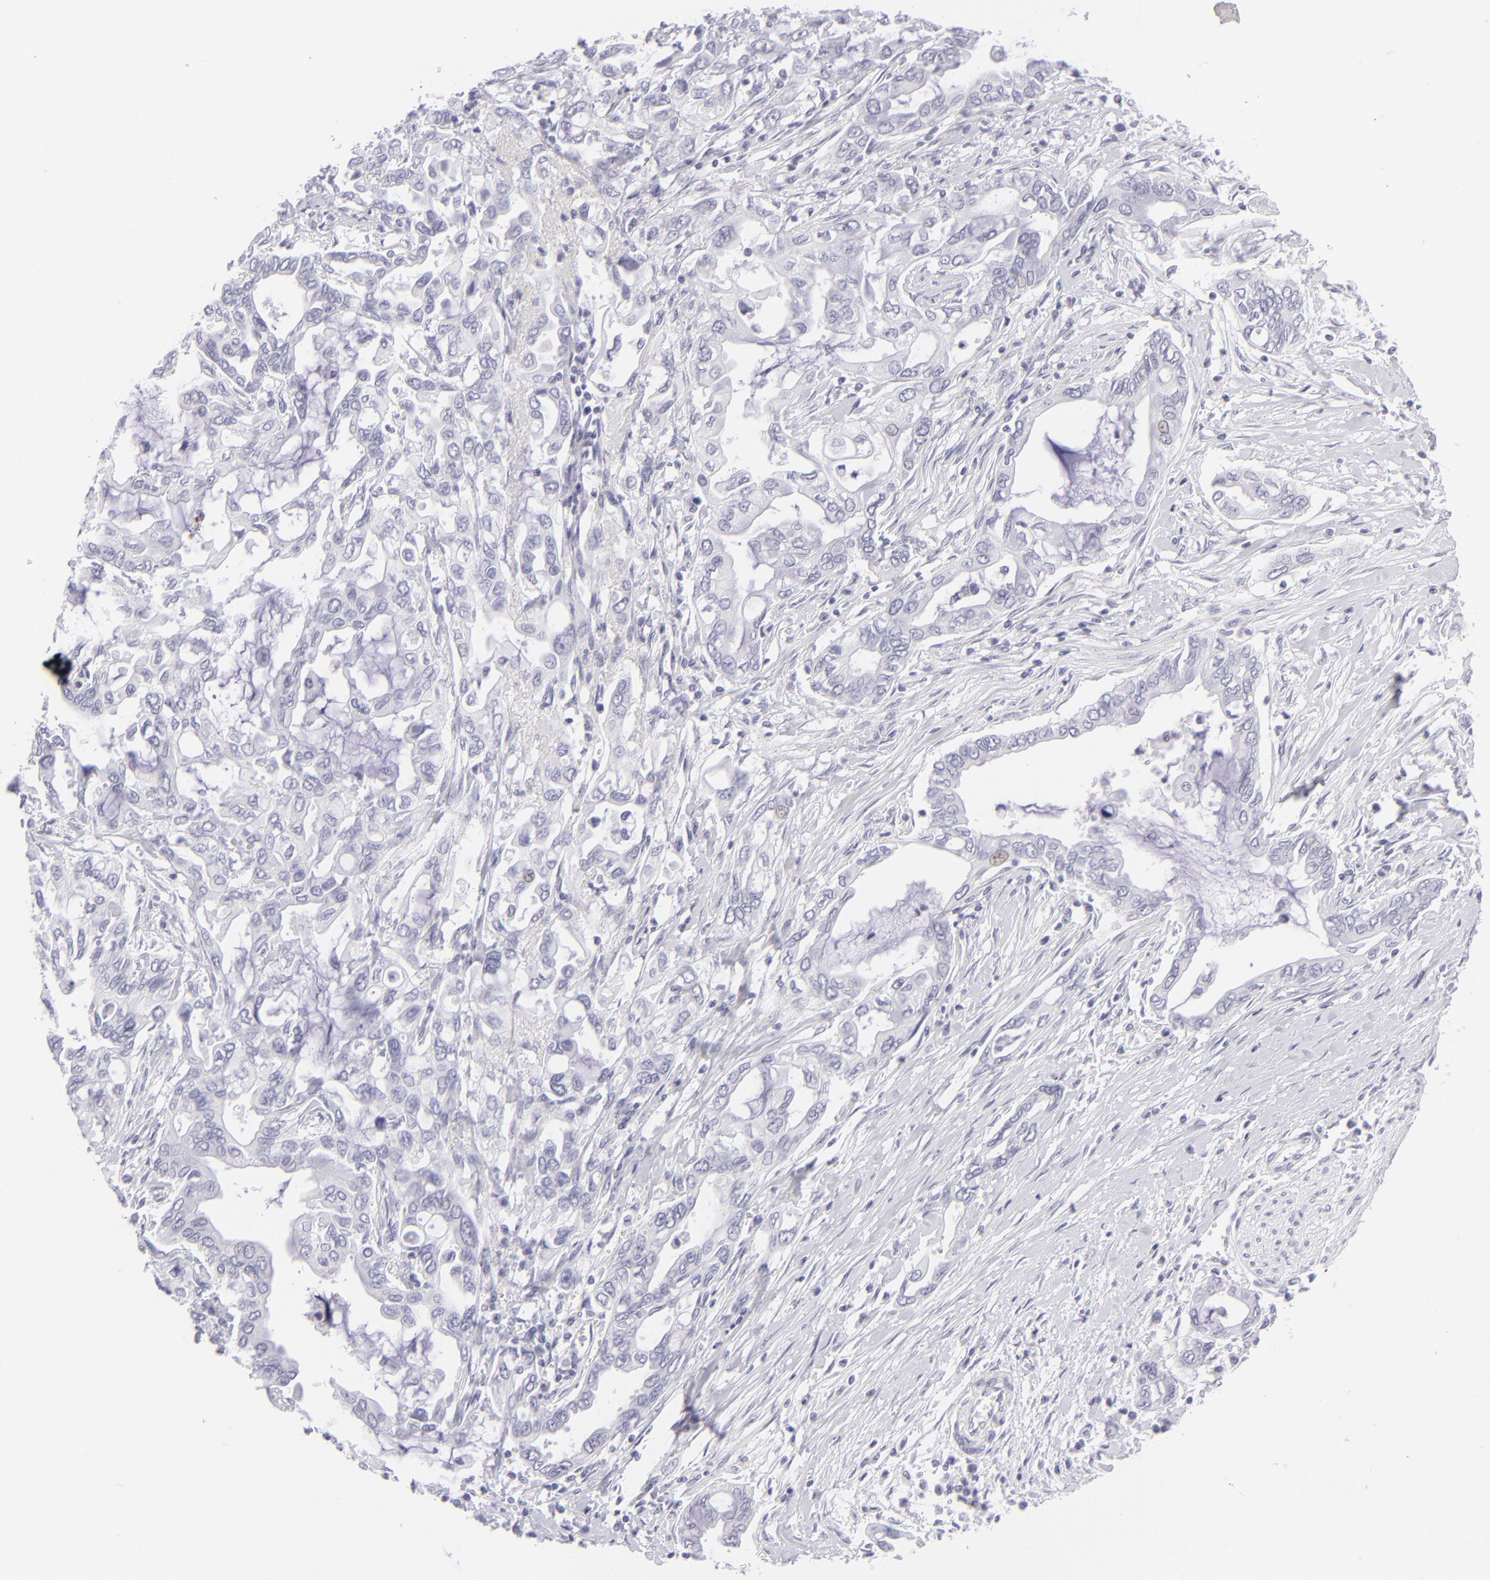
{"staining": {"intensity": "negative", "quantity": "none", "location": "none"}, "tissue": "pancreatic cancer", "cell_type": "Tumor cells", "image_type": "cancer", "snomed": [{"axis": "morphology", "description": "Adenocarcinoma, NOS"}, {"axis": "topography", "description": "Pancreas"}], "caption": "Tumor cells show no significant positivity in pancreatic cancer (adenocarcinoma). Brightfield microscopy of IHC stained with DAB (3,3'-diaminobenzidine) (brown) and hematoxylin (blue), captured at high magnification.", "gene": "FCER2", "patient": {"sex": "female", "age": 57}}